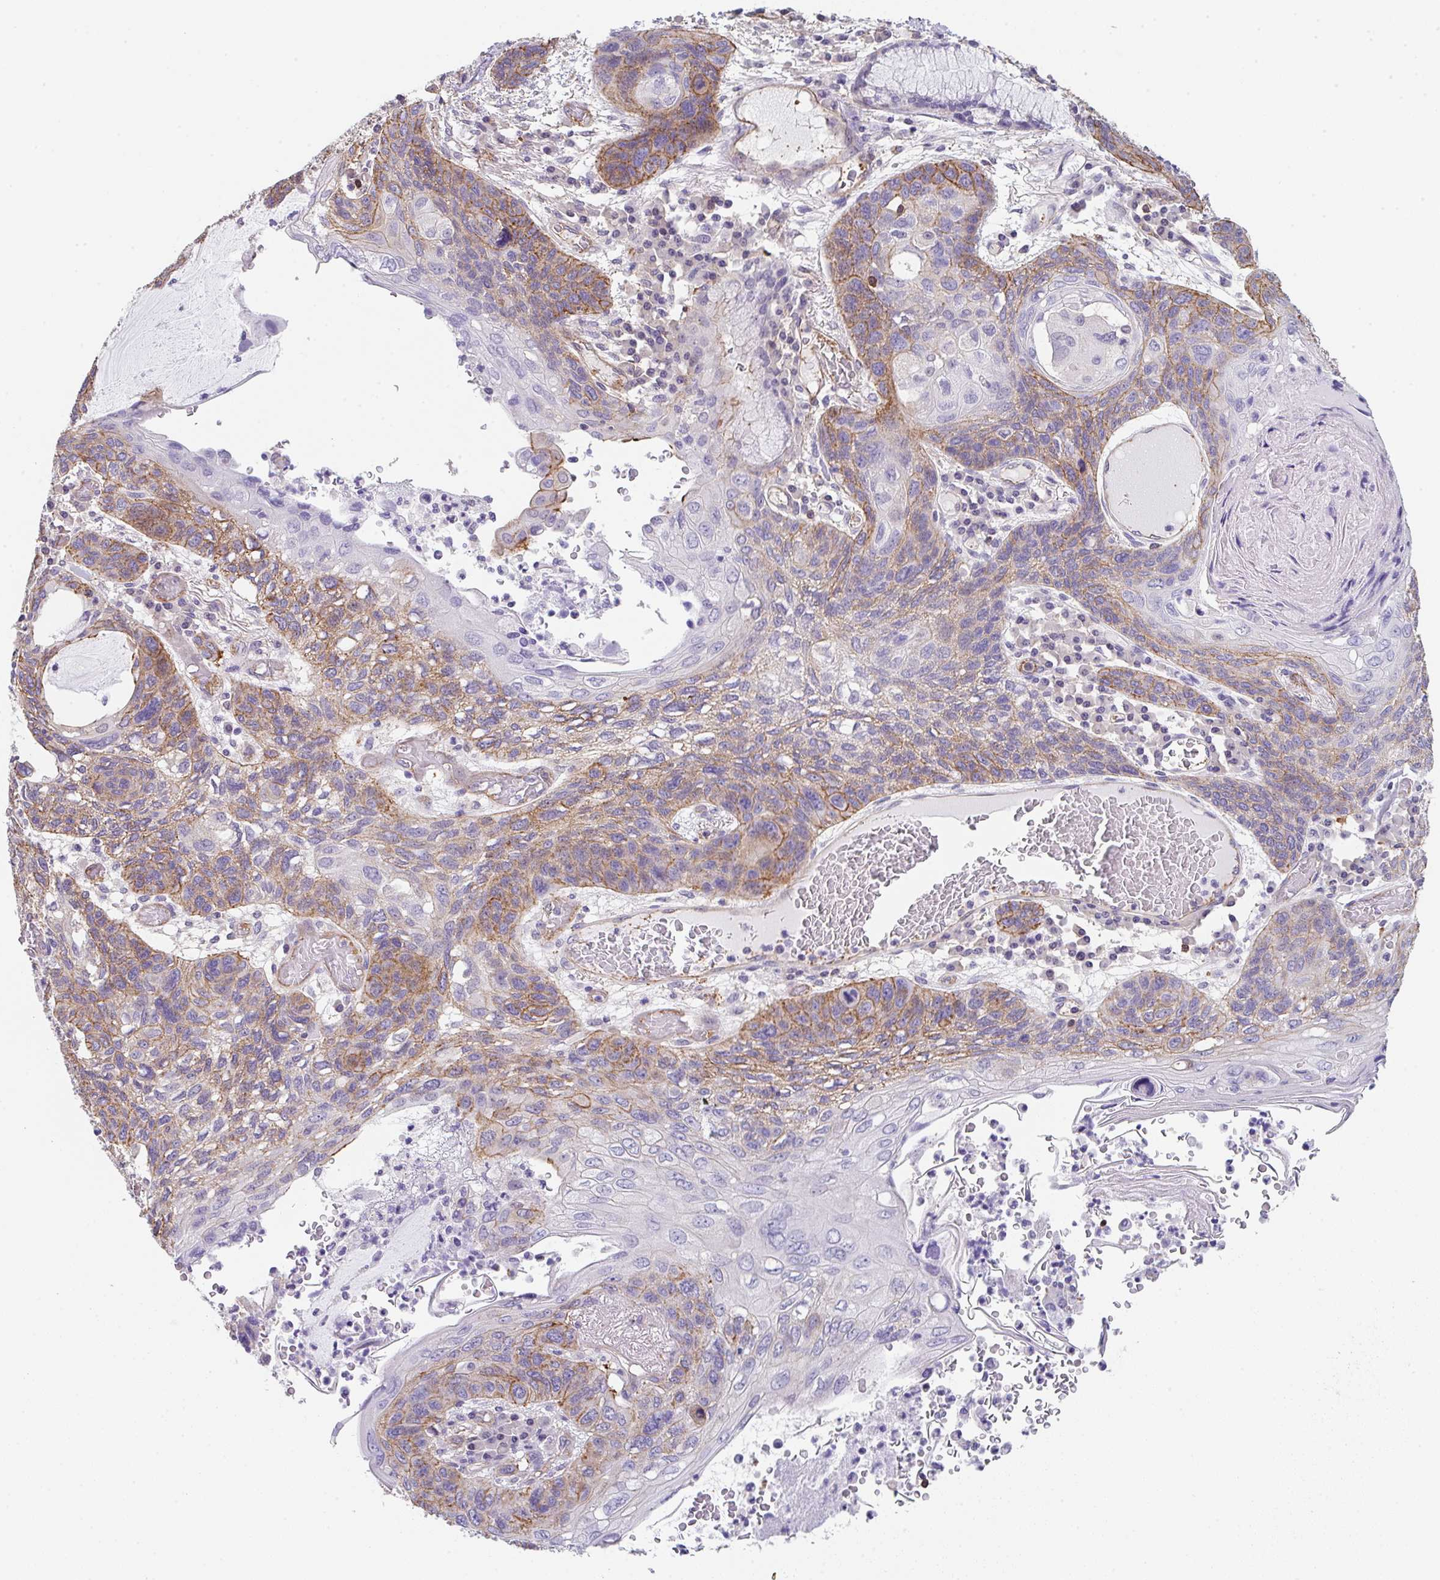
{"staining": {"intensity": "moderate", "quantity": "<25%", "location": "cytoplasmic/membranous"}, "tissue": "lung cancer", "cell_type": "Tumor cells", "image_type": "cancer", "snomed": [{"axis": "morphology", "description": "Squamous cell carcinoma, NOS"}, {"axis": "morphology", "description": "Squamous cell carcinoma, metastatic, NOS"}, {"axis": "topography", "description": "Lymph node"}, {"axis": "topography", "description": "Lung"}], "caption": "Lung metastatic squamous cell carcinoma stained with a protein marker shows moderate staining in tumor cells.", "gene": "DBN1", "patient": {"sex": "male", "age": 41}}